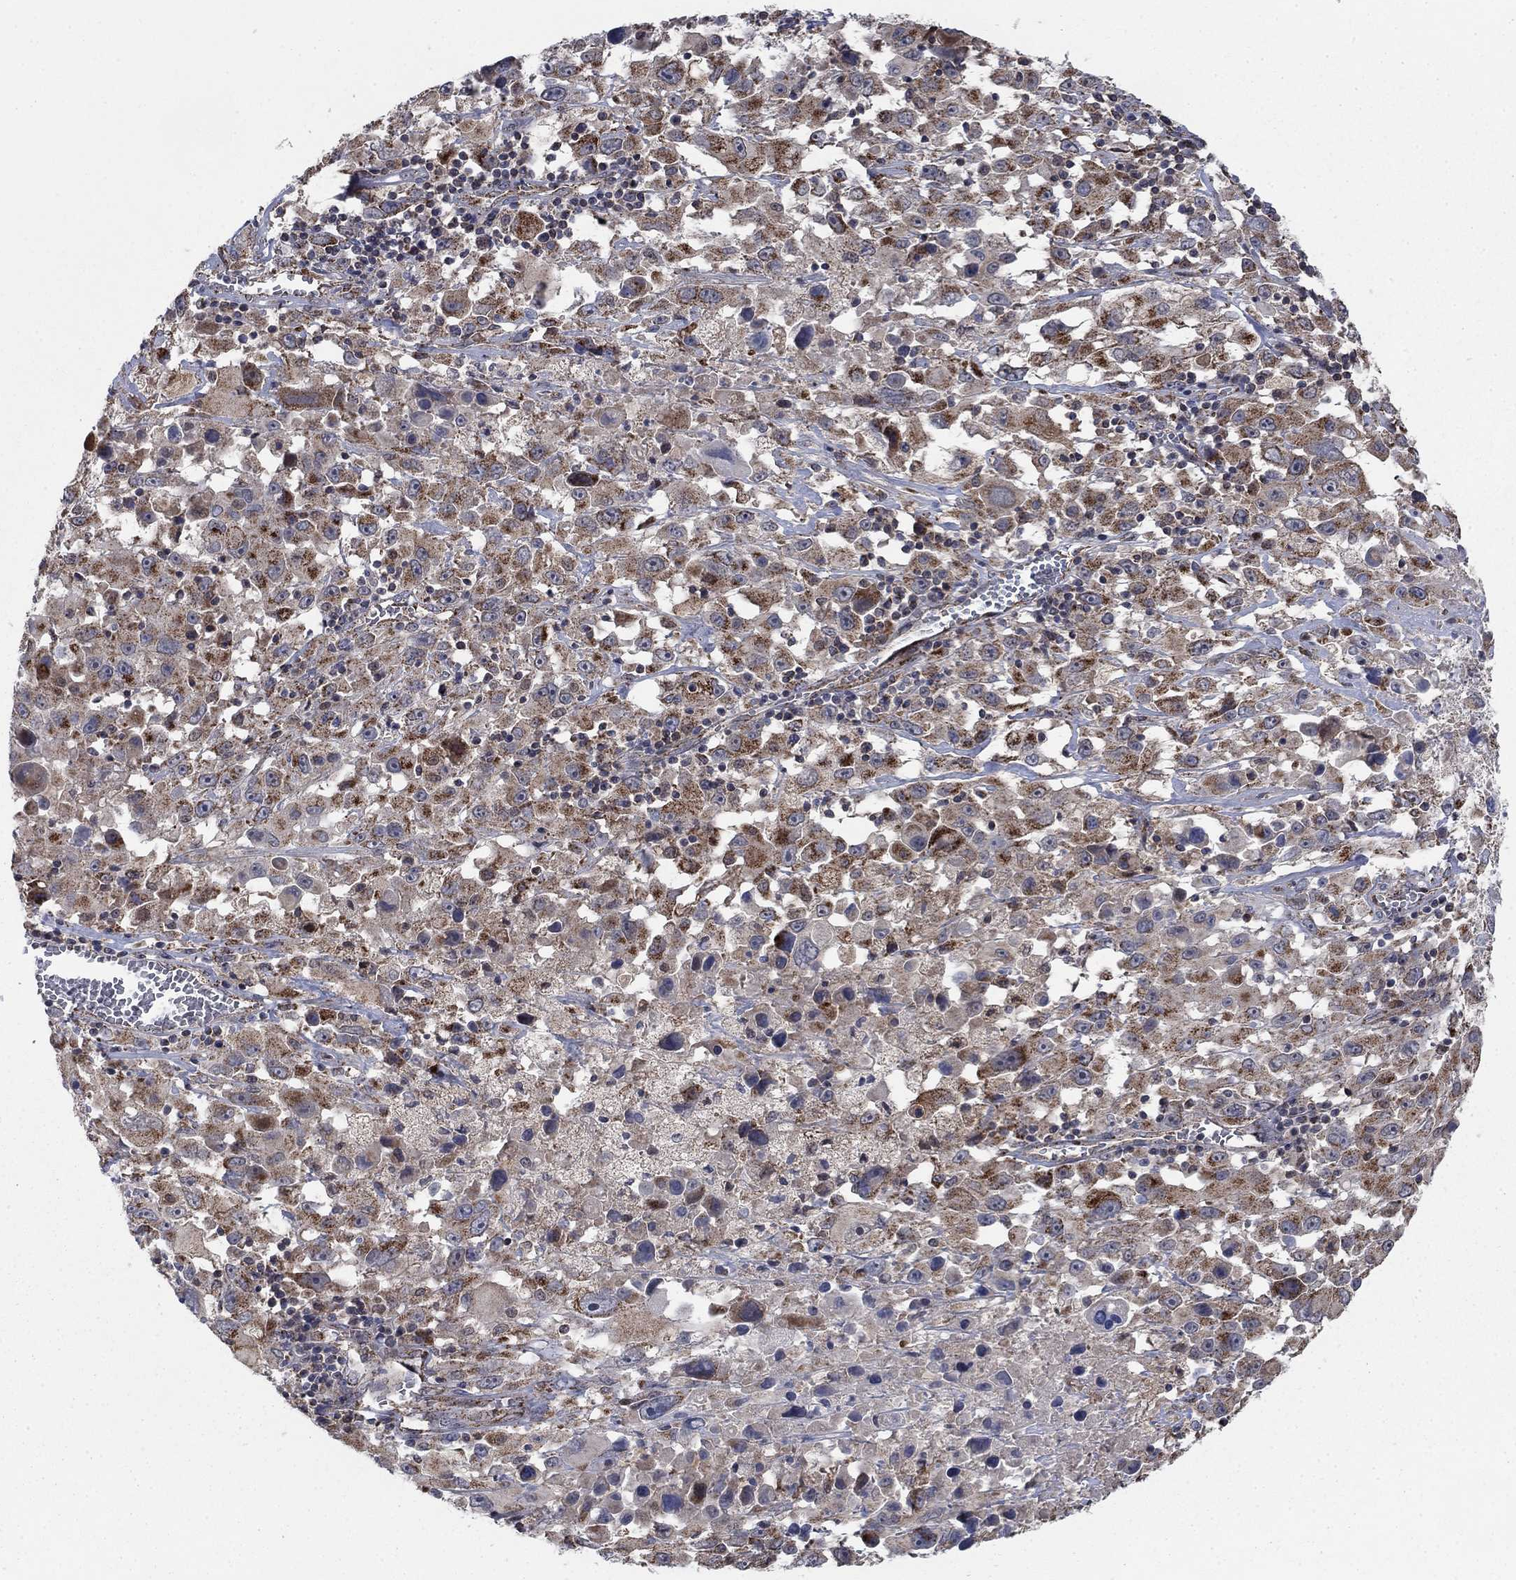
{"staining": {"intensity": "moderate", "quantity": ">75%", "location": "cytoplasmic/membranous"}, "tissue": "melanoma", "cell_type": "Tumor cells", "image_type": "cancer", "snomed": [{"axis": "morphology", "description": "Malignant melanoma, Metastatic site"}, {"axis": "topography", "description": "Lymph node"}], "caption": "Immunohistochemical staining of human malignant melanoma (metastatic site) shows moderate cytoplasmic/membranous protein expression in approximately >75% of tumor cells.", "gene": "NME7", "patient": {"sex": "male", "age": 50}}